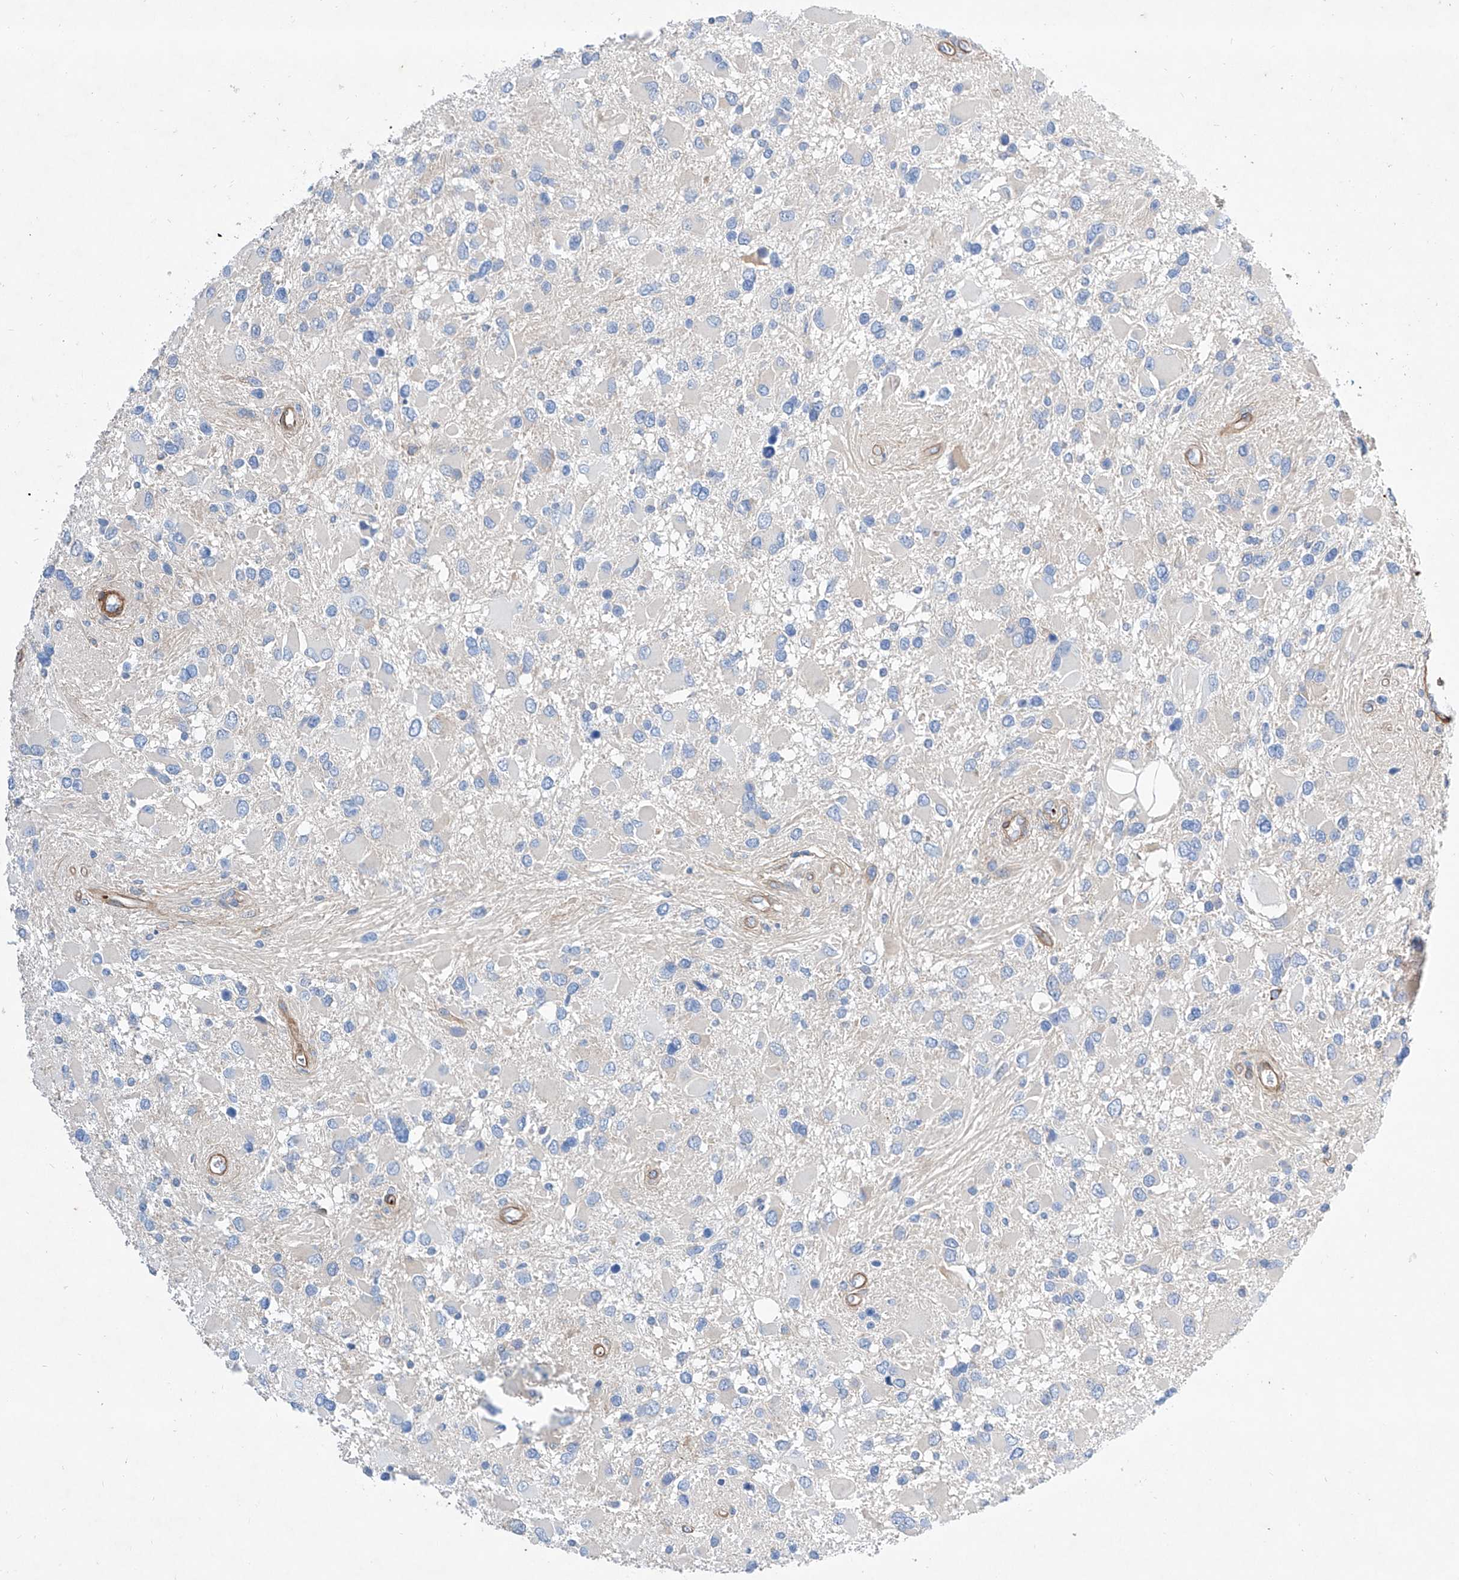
{"staining": {"intensity": "negative", "quantity": "none", "location": "none"}, "tissue": "glioma", "cell_type": "Tumor cells", "image_type": "cancer", "snomed": [{"axis": "morphology", "description": "Glioma, malignant, High grade"}, {"axis": "topography", "description": "Brain"}], "caption": "The photomicrograph reveals no staining of tumor cells in glioma. (DAB immunohistochemistry (IHC), high magnification).", "gene": "TAS2R60", "patient": {"sex": "male", "age": 53}}